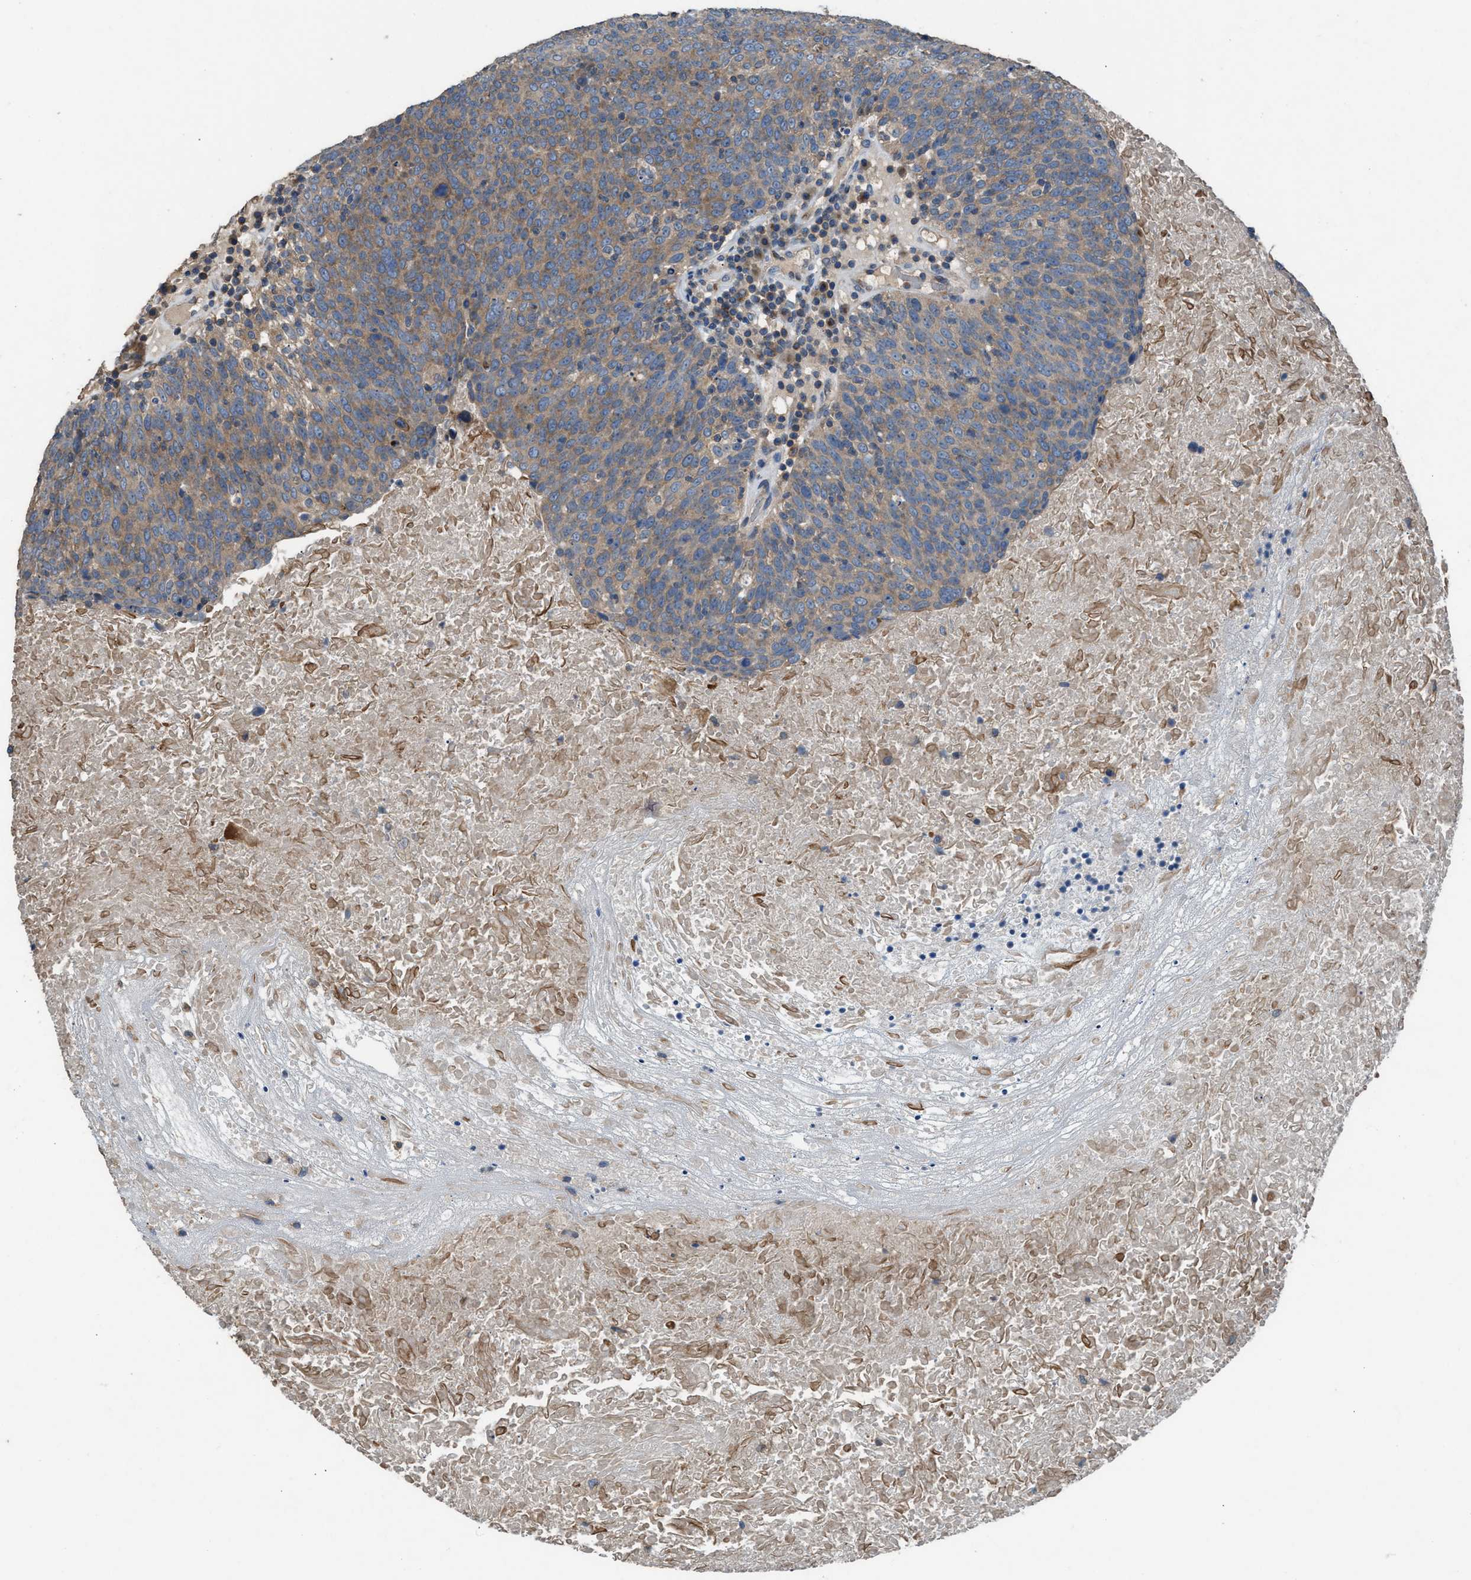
{"staining": {"intensity": "weak", "quantity": ">75%", "location": "cytoplasmic/membranous"}, "tissue": "head and neck cancer", "cell_type": "Tumor cells", "image_type": "cancer", "snomed": [{"axis": "morphology", "description": "Squamous cell carcinoma, NOS"}, {"axis": "morphology", "description": "Squamous cell carcinoma, metastatic, NOS"}, {"axis": "topography", "description": "Lymph node"}, {"axis": "topography", "description": "Head-Neck"}], "caption": "A brown stain highlights weak cytoplasmic/membranous positivity of a protein in head and neck cancer tumor cells.", "gene": "TPK1", "patient": {"sex": "male", "age": 62}}